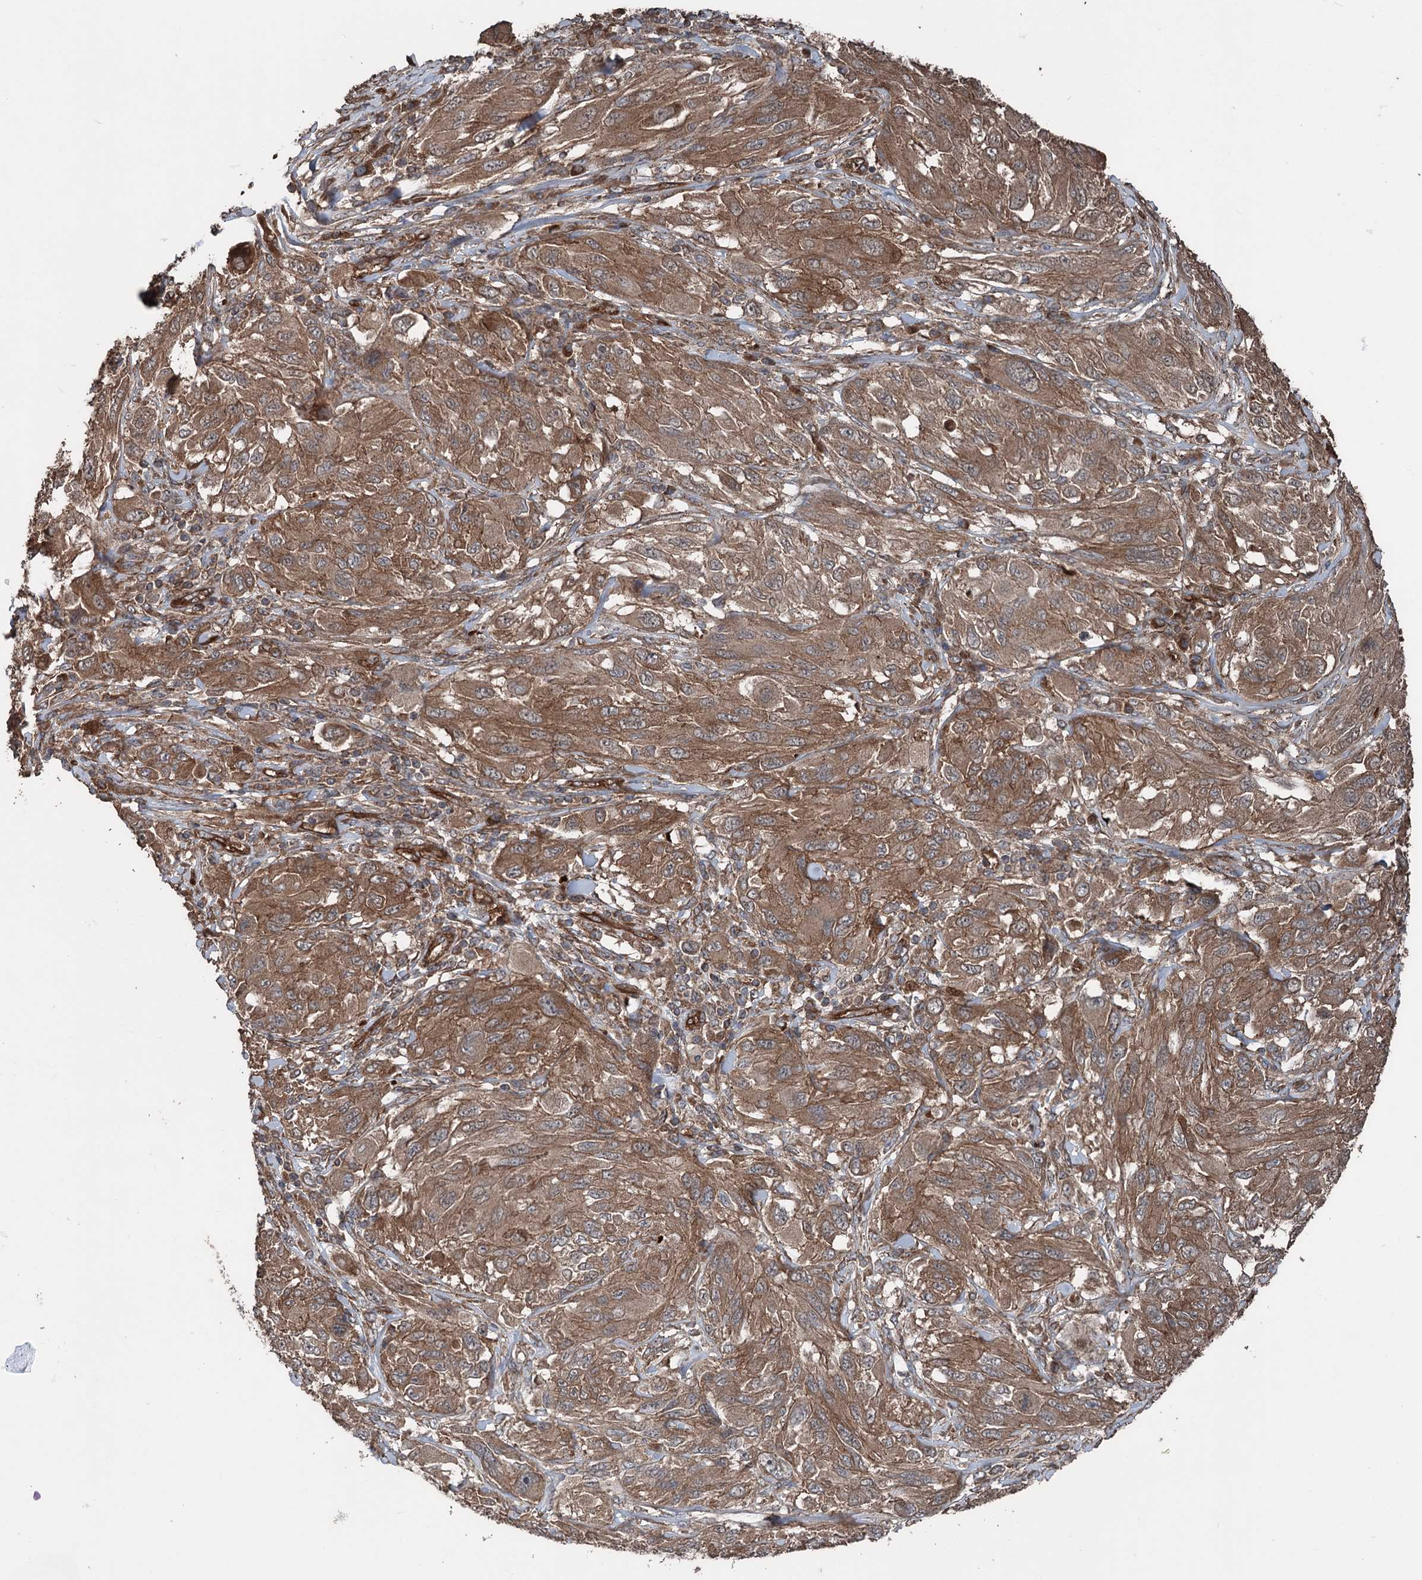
{"staining": {"intensity": "moderate", "quantity": ">75%", "location": "cytoplasmic/membranous"}, "tissue": "melanoma", "cell_type": "Tumor cells", "image_type": "cancer", "snomed": [{"axis": "morphology", "description": "Malignant melanoma, NOS"}, {"axis": "topography", "description": "Skin"}], "caption": "DAB immunohistochemical staining of human melanoma displays moderate cytoplasmic/membranous protein staining in about >75% of tumor cells.", "gene": "RNF214", "patient": {"sex": "female", "age": 91}}